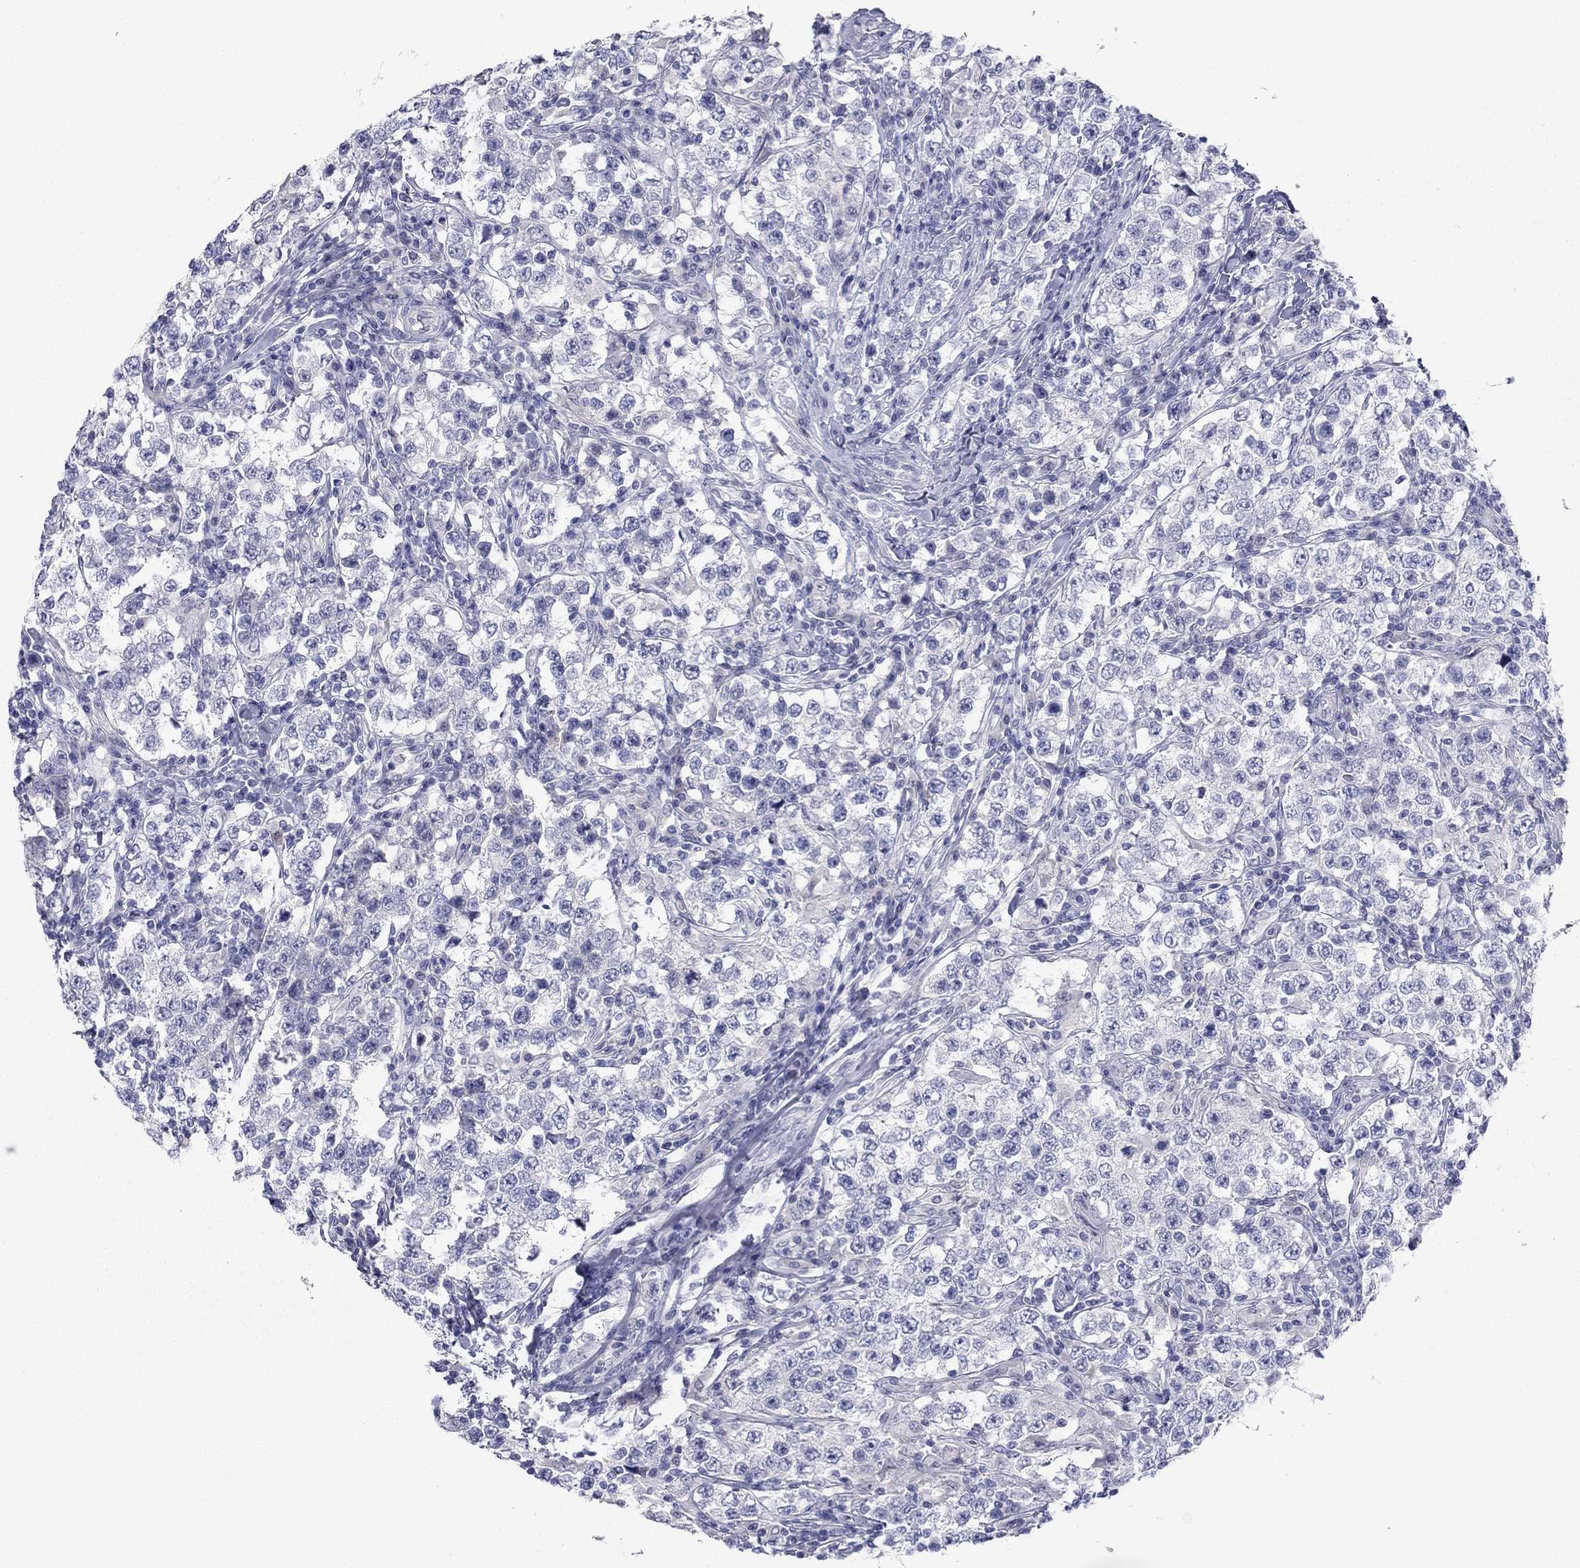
{"staining": {"intensity": "strong", "quantity": "<25%", "location": "cytoplasmic/membranous"}, "tissue": "testis cancer", "cell_type": "Tumor cells", "image_type": "cancer", "snomed": [{"axis": "morphology", "description": "Seminoma, NOS"}, {"axis": "morphology", "description": "Carcinoma, Embryonal, NOS"}, {"axis": "topography", "description": "Testis"}], "caption": "An image of seminoma (testis) stained for a protein shows strong cytoplasmic/membranous brown staining in tumor cells. The protein is shown in brown color, while the nuclei are stained blue.", "gene": "PLS1", "patient": {"sex": "male", "age": 41}}